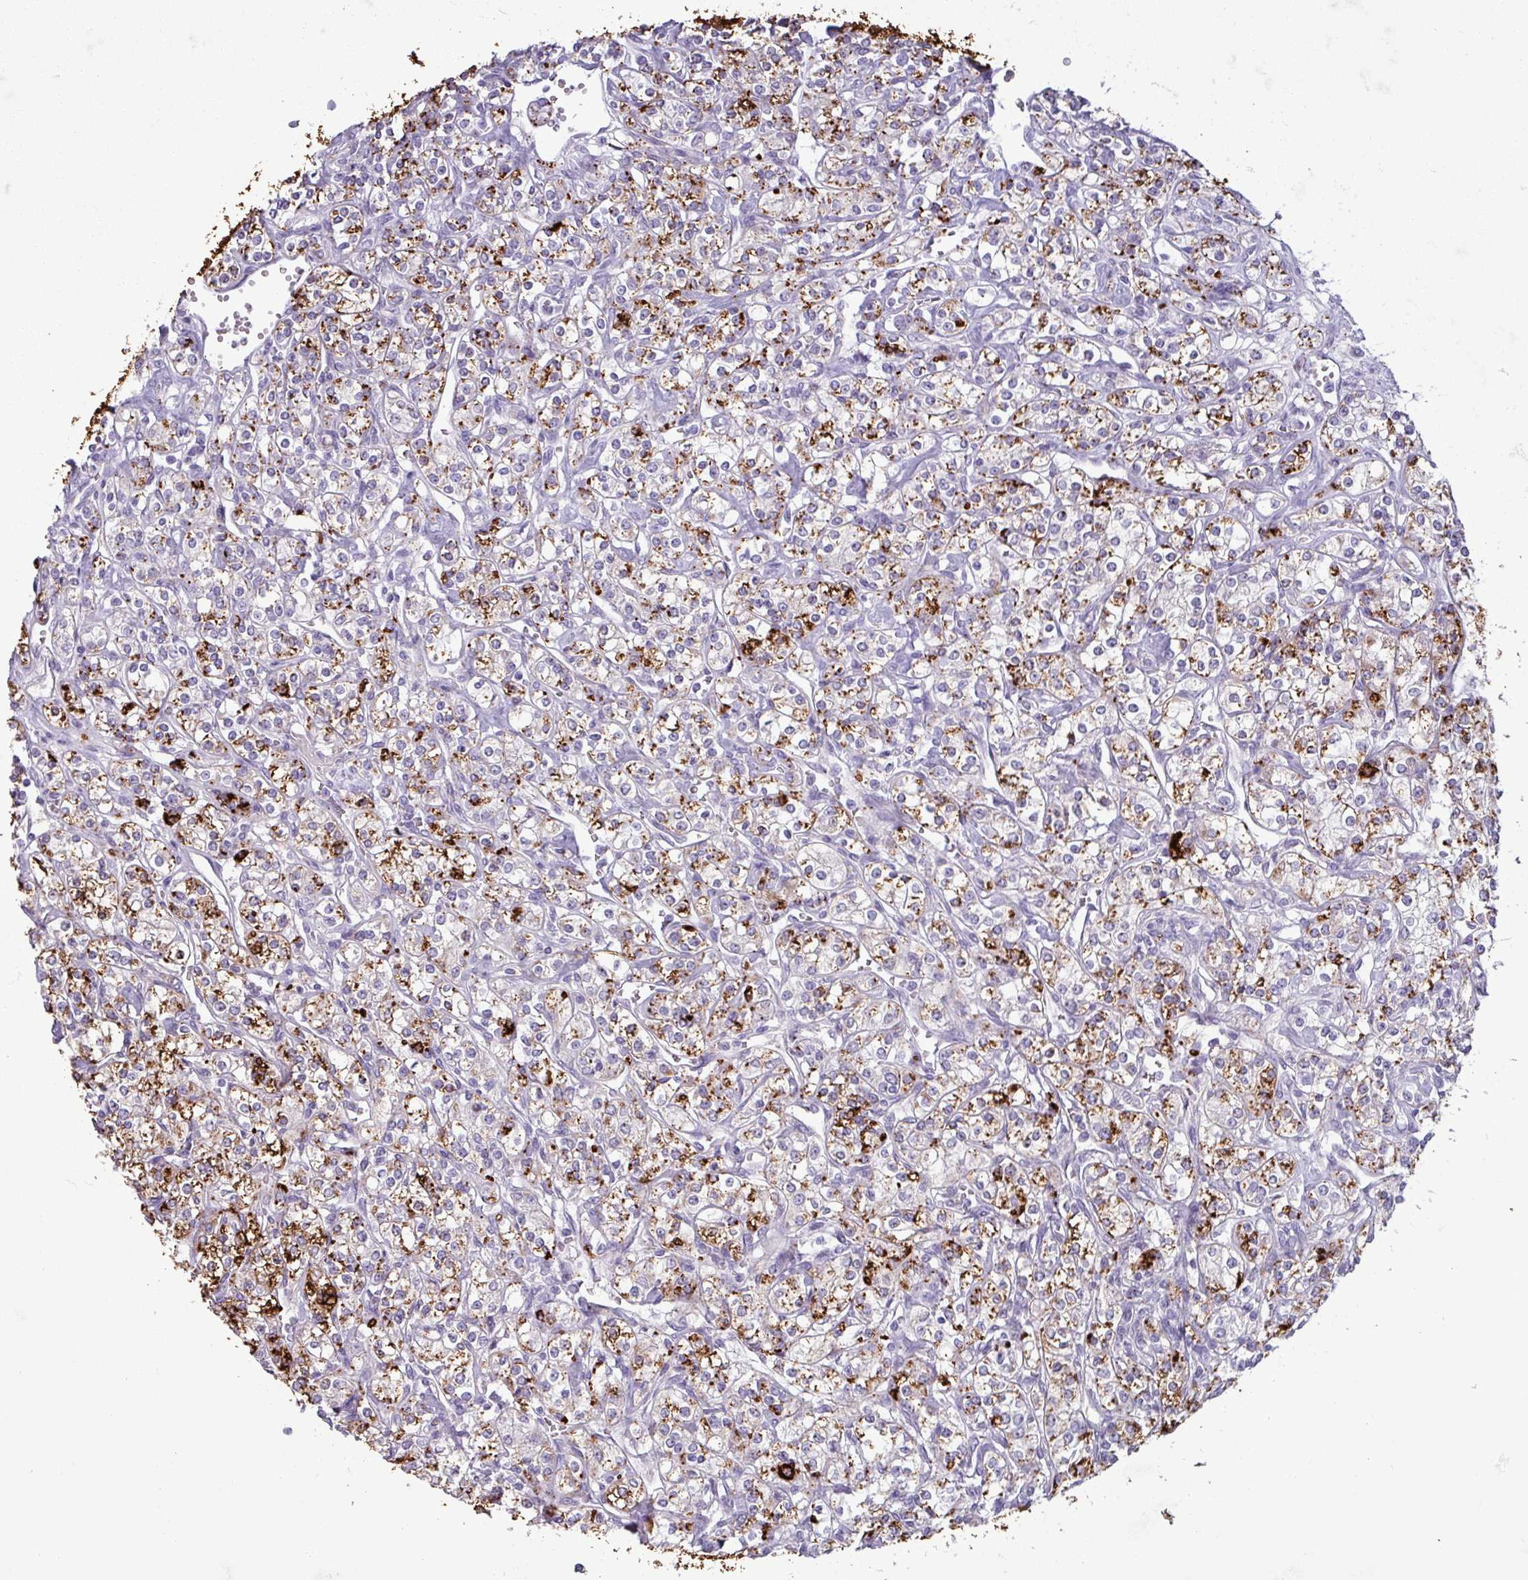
{"staining": {"intensity": "strong", "quantity": "25%-75%", "location": "cytoplasmic/membranous"}, "tissue": "renal cancer", "cell_type": "Tumor cells", "image_type": "cancer", "snomed": [{"axis": "morphology", "description": "Adenocarcinoma, NOS"}, {"axis": "topography", "description": "Kidney"}], "caption": "Strong cytoplasmic/membranous expression for a protein is seen in approximately 25%-75% of tumor cells of renal cancer (adenocarcinoma) using immunohistochemistry.", "gene": "PLIN2", "patient": {"sex": "male", "age": 77}}